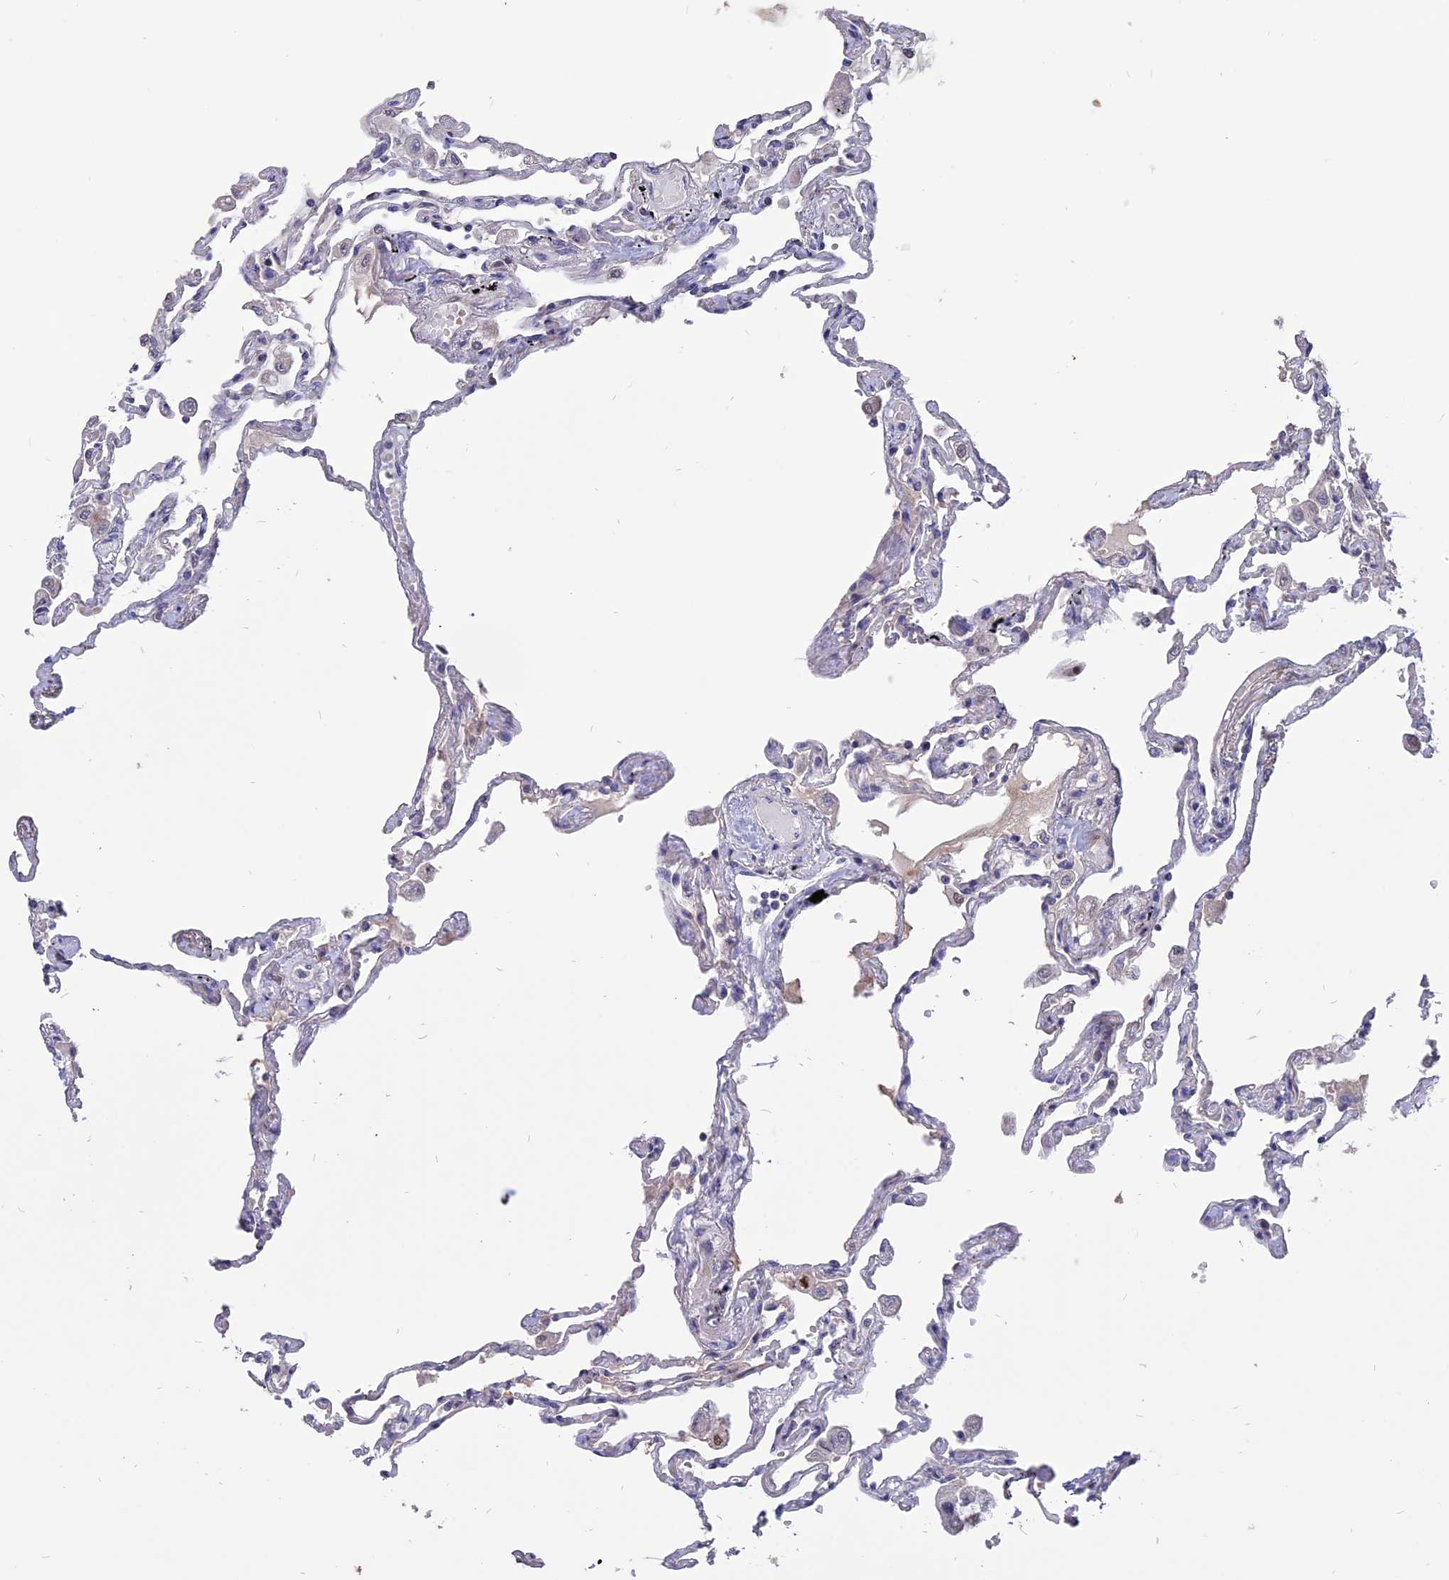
{"staining": {"intensity": "negative", "quantity": "none", "location": "none"}, "tissue": "lung", "cell_type": "Alveolar cells", "image_type": "normal", "snomed": [{"axis": "morphology", "description": "Normal tissue, NOS"}, {"axis": "topography", "description": "Lung"}], "caption": "Lung stained for a protein using IHC displays no staining alveolar cells.", "gene": "TMEM263", "patient": {"sex": "female", "age": 67}}